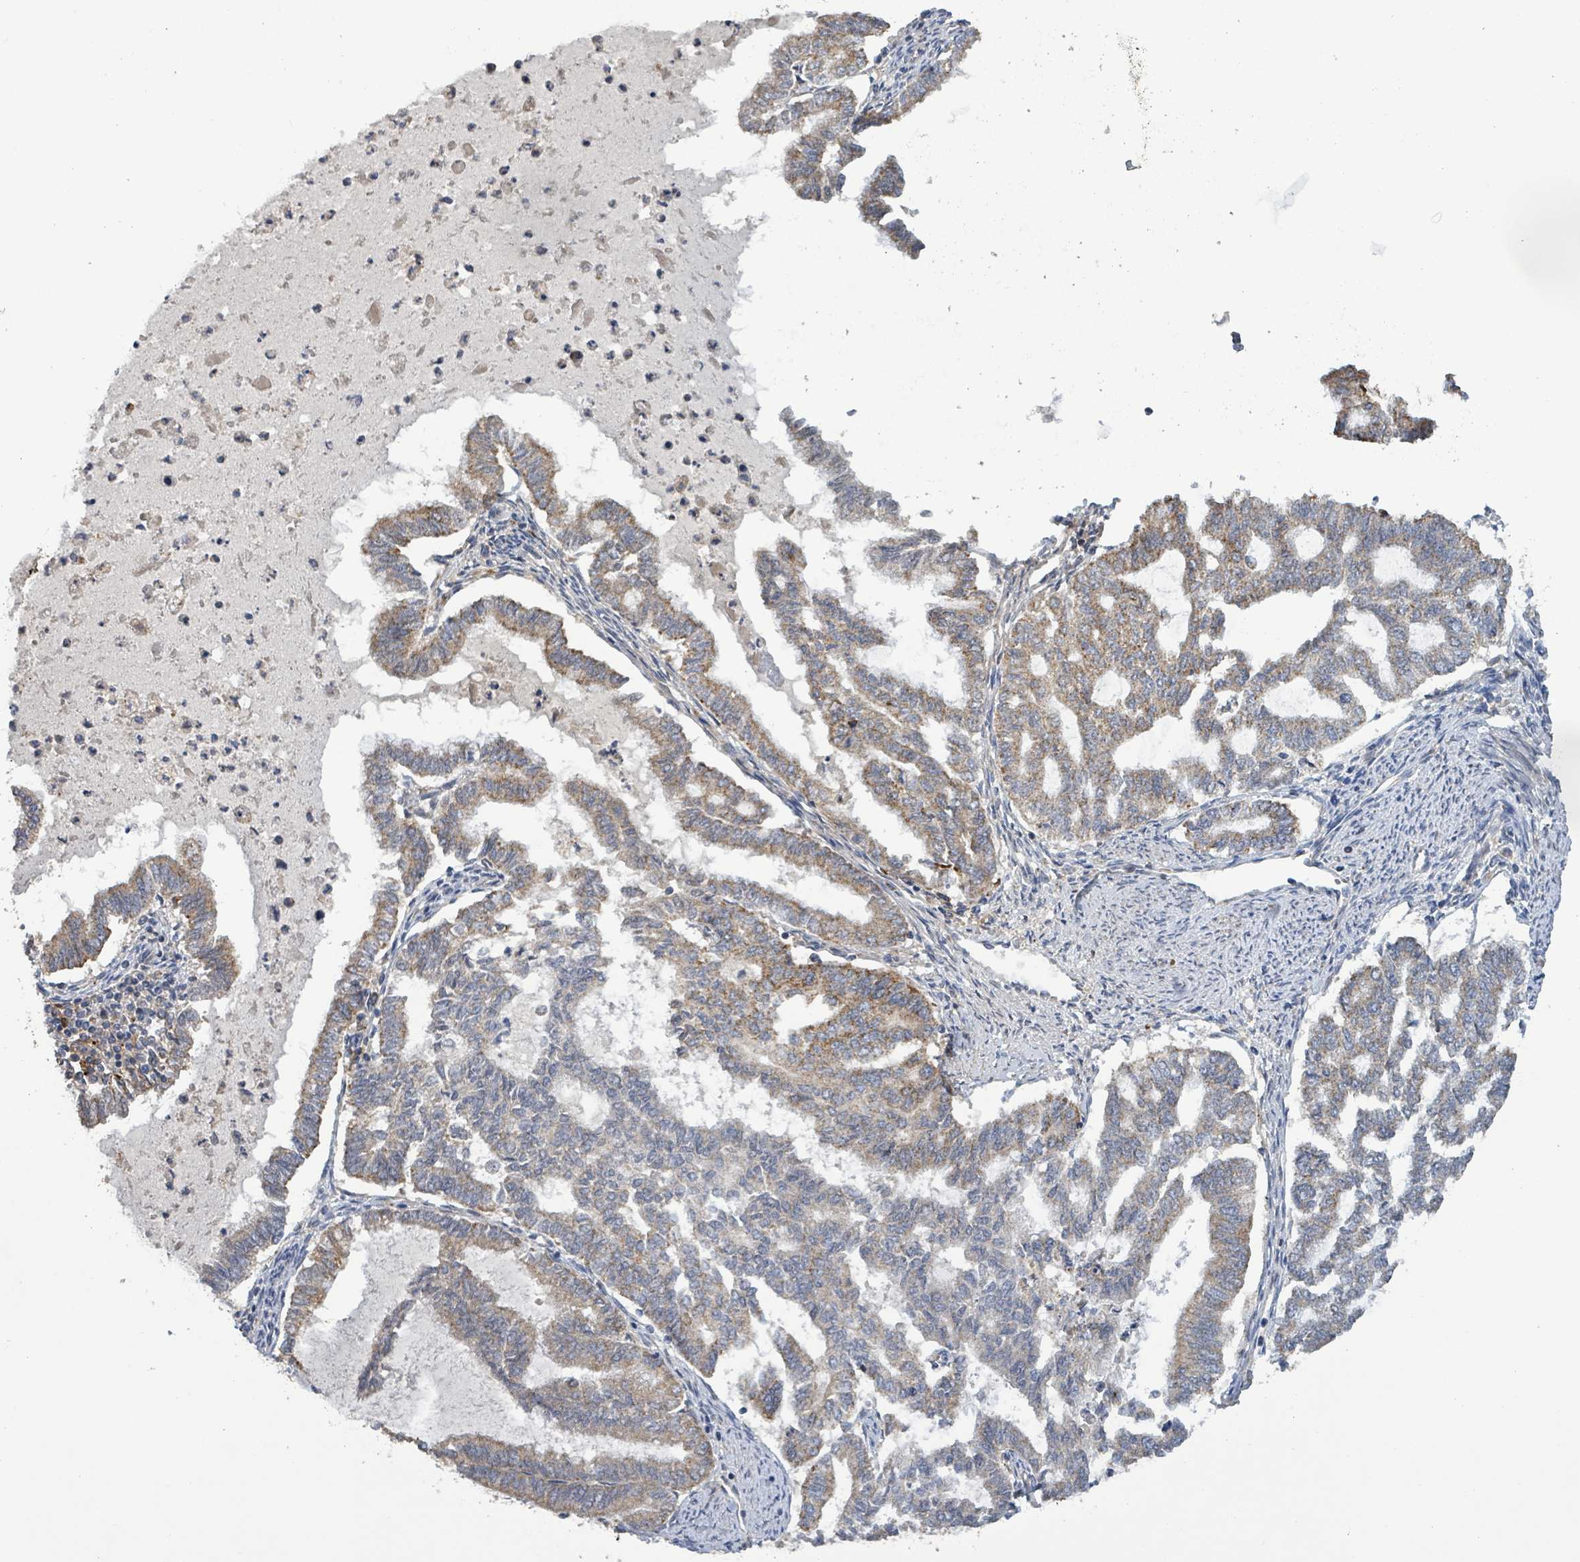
{"staining": {"intensity": "moderate", "quantity": "25%-75%", "location": "cytoplasmic/membranous"}, "tissue": "endometrial cancer", "cell_type": "Tumor cells", "image_type": "cancer", "snomed": [{"axis": "morphology", "description": "Adenocarcinoma, NOS"}, {"axis": "topography", "description": "Endometrium"}], "caption": "Endometrial cancer was stained to show a protein in brown. There is medium levels of moderate cytoplasmic/membranous expression in approximately 25%-75% of tumor cells. Nuclei are stained in blue.", "gene": "PLAAT1", "patient": {"sex": "female", "age": 79}}